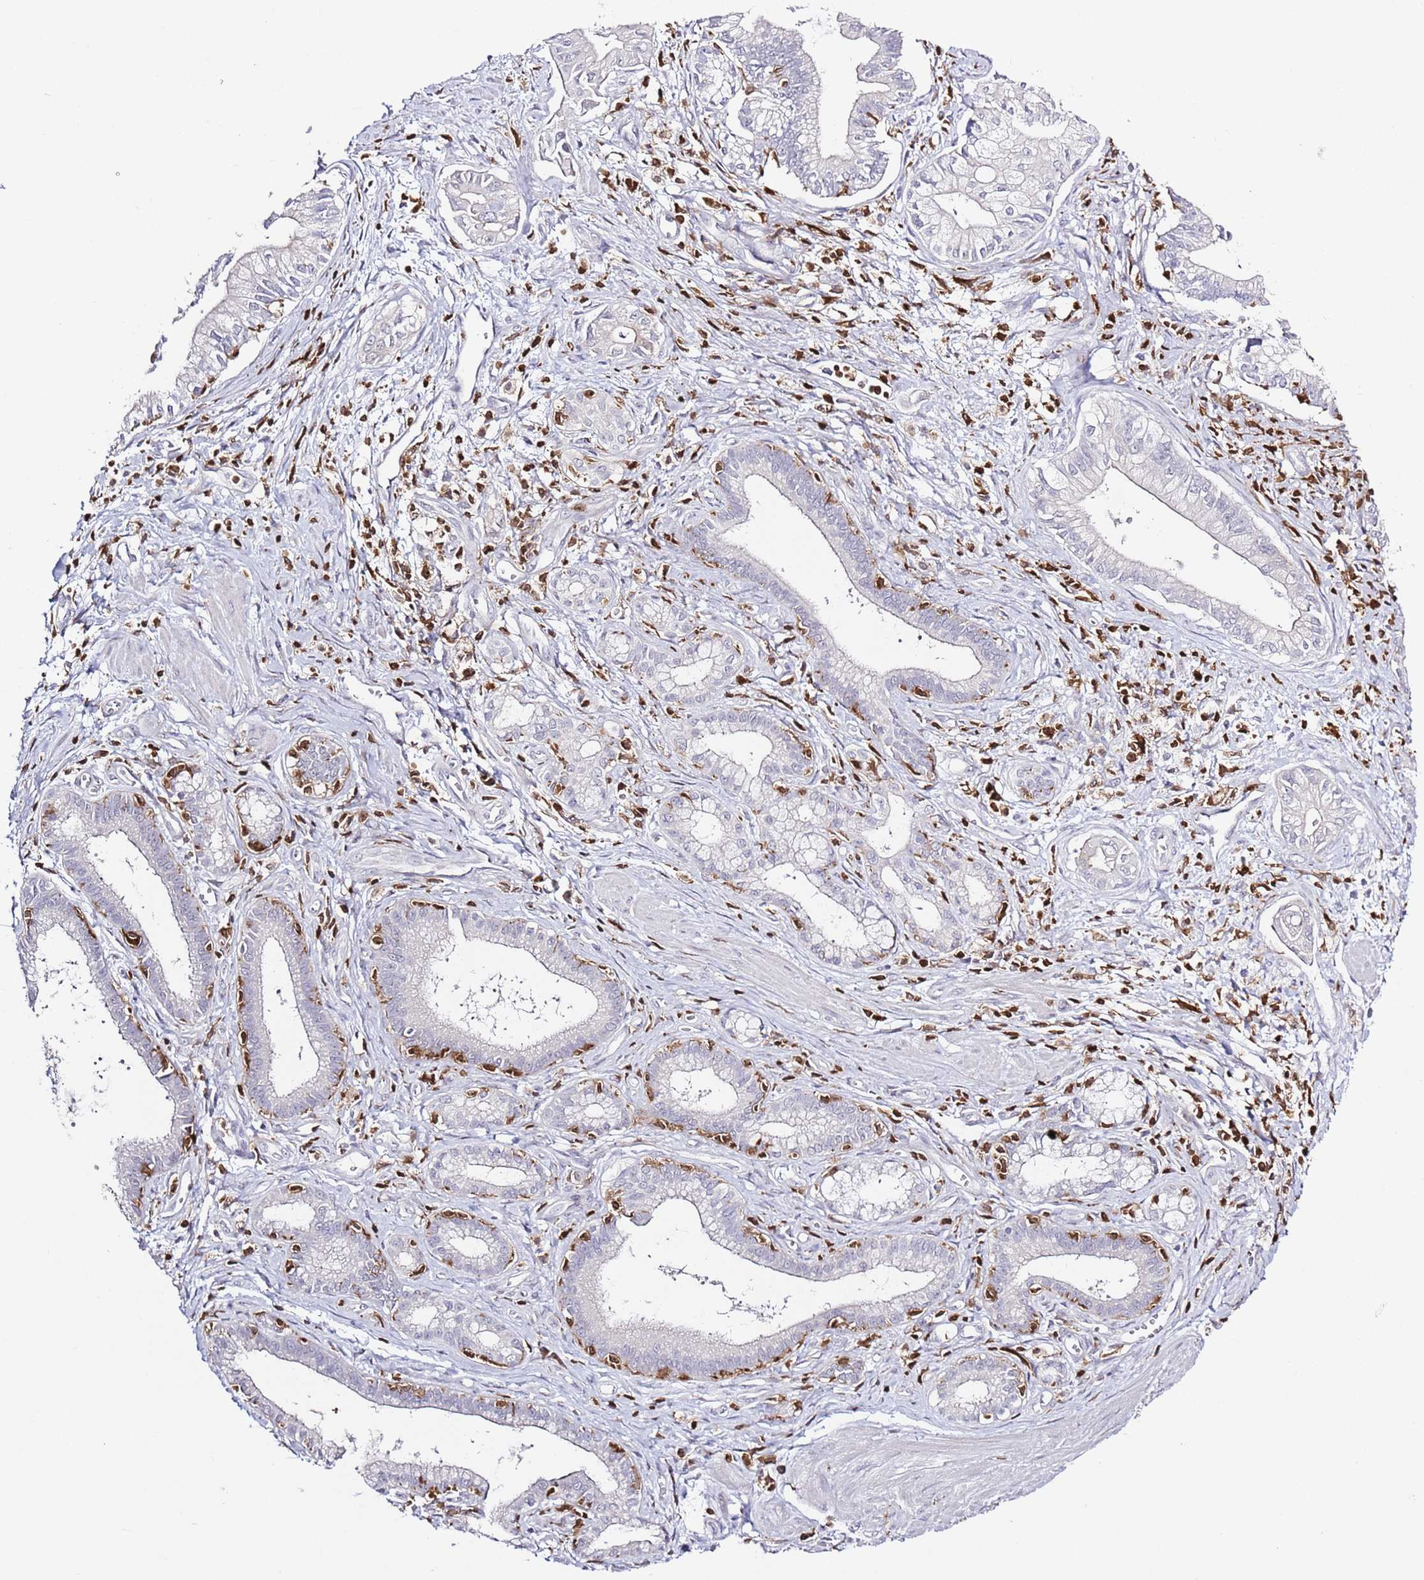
{"staining": {"intensity": "negative", "quantity": "none", "location": "none"}, "tissue": "pancreatic cancer", "cell_type": "Tumor cells", "image_type": "cancer", "snomed": [{"axis": "morphology", "description": "Adenocarcinoma, NOS"}, {"axis": "topography", "description": "Pancreas"}], "caption": "A high-resolution photomicrograph shows immunohistochemistry staining of pancreatic adenocarcinoma, which demonstrates no significant staining in tumor cells.", "gene": "LPXN", "patient": {"sex": "male", "age": 78}}